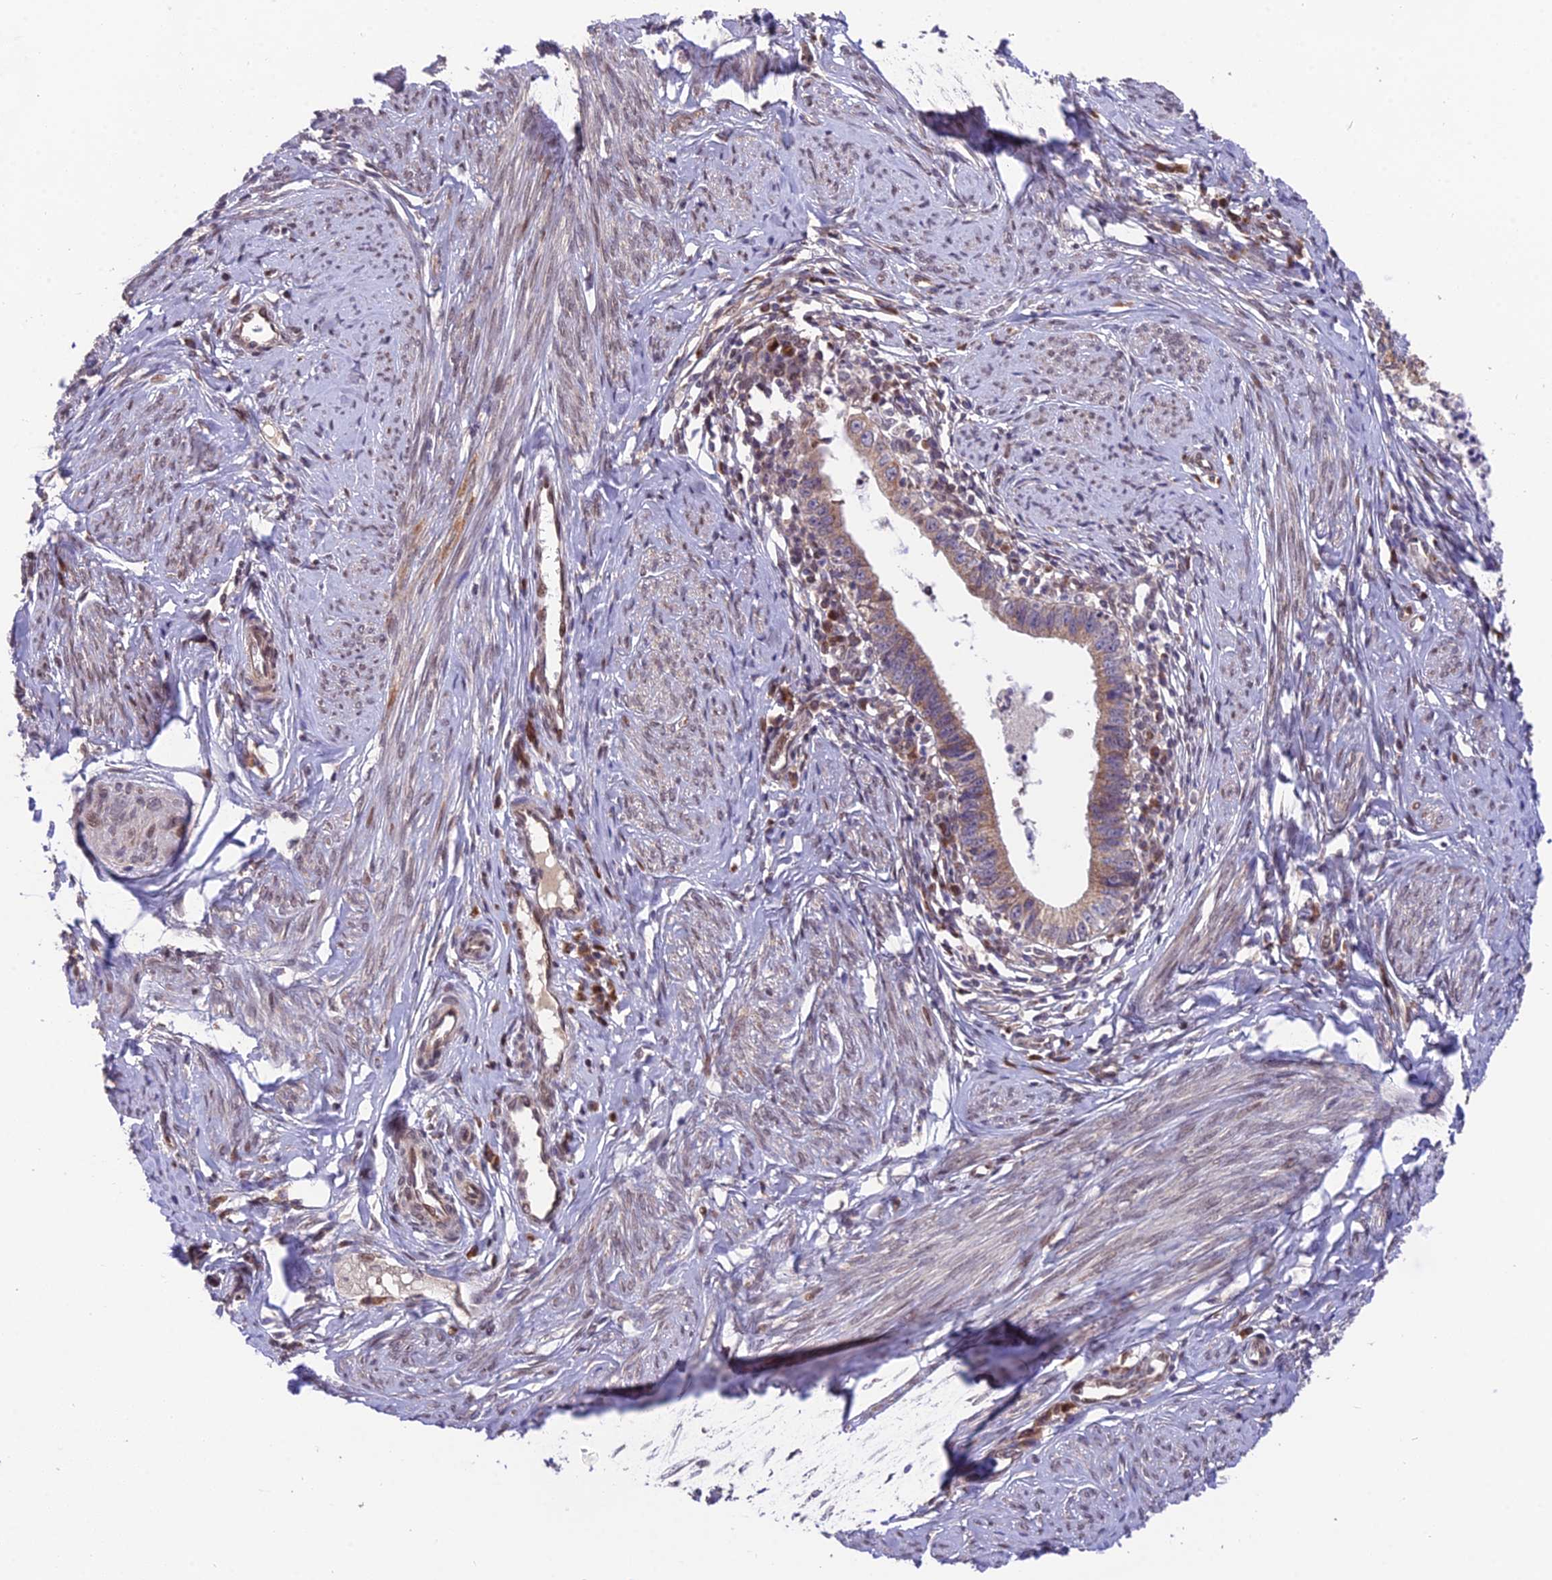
{"staining": {"intensity": "moderate", "quantity": ">75%", "location": "cytoplasmic/membranous"}, "tissue": "cervical cancer", "cell_type": "Tumor cells", "image_type": "cancer", "snomed": [{"axis": "morphology", "description": "Adenocarcinoma, NOS"}, {"axis": "topography", "description": "Cervix"}], "caption": "Immunohistochemistry image of neoplastic tissue: human cervical cancer (adenocarcinoma) stained using immunohistochemistry (IHC) shows medium levels of moderate protein expression localized specifically in the cytoplasmic/membranous of tumor cells, appearing as a cytoplasmic/membranous brown color.", "gene": "CYP2R1", "patient": {"sex": "female", "age": 36}}